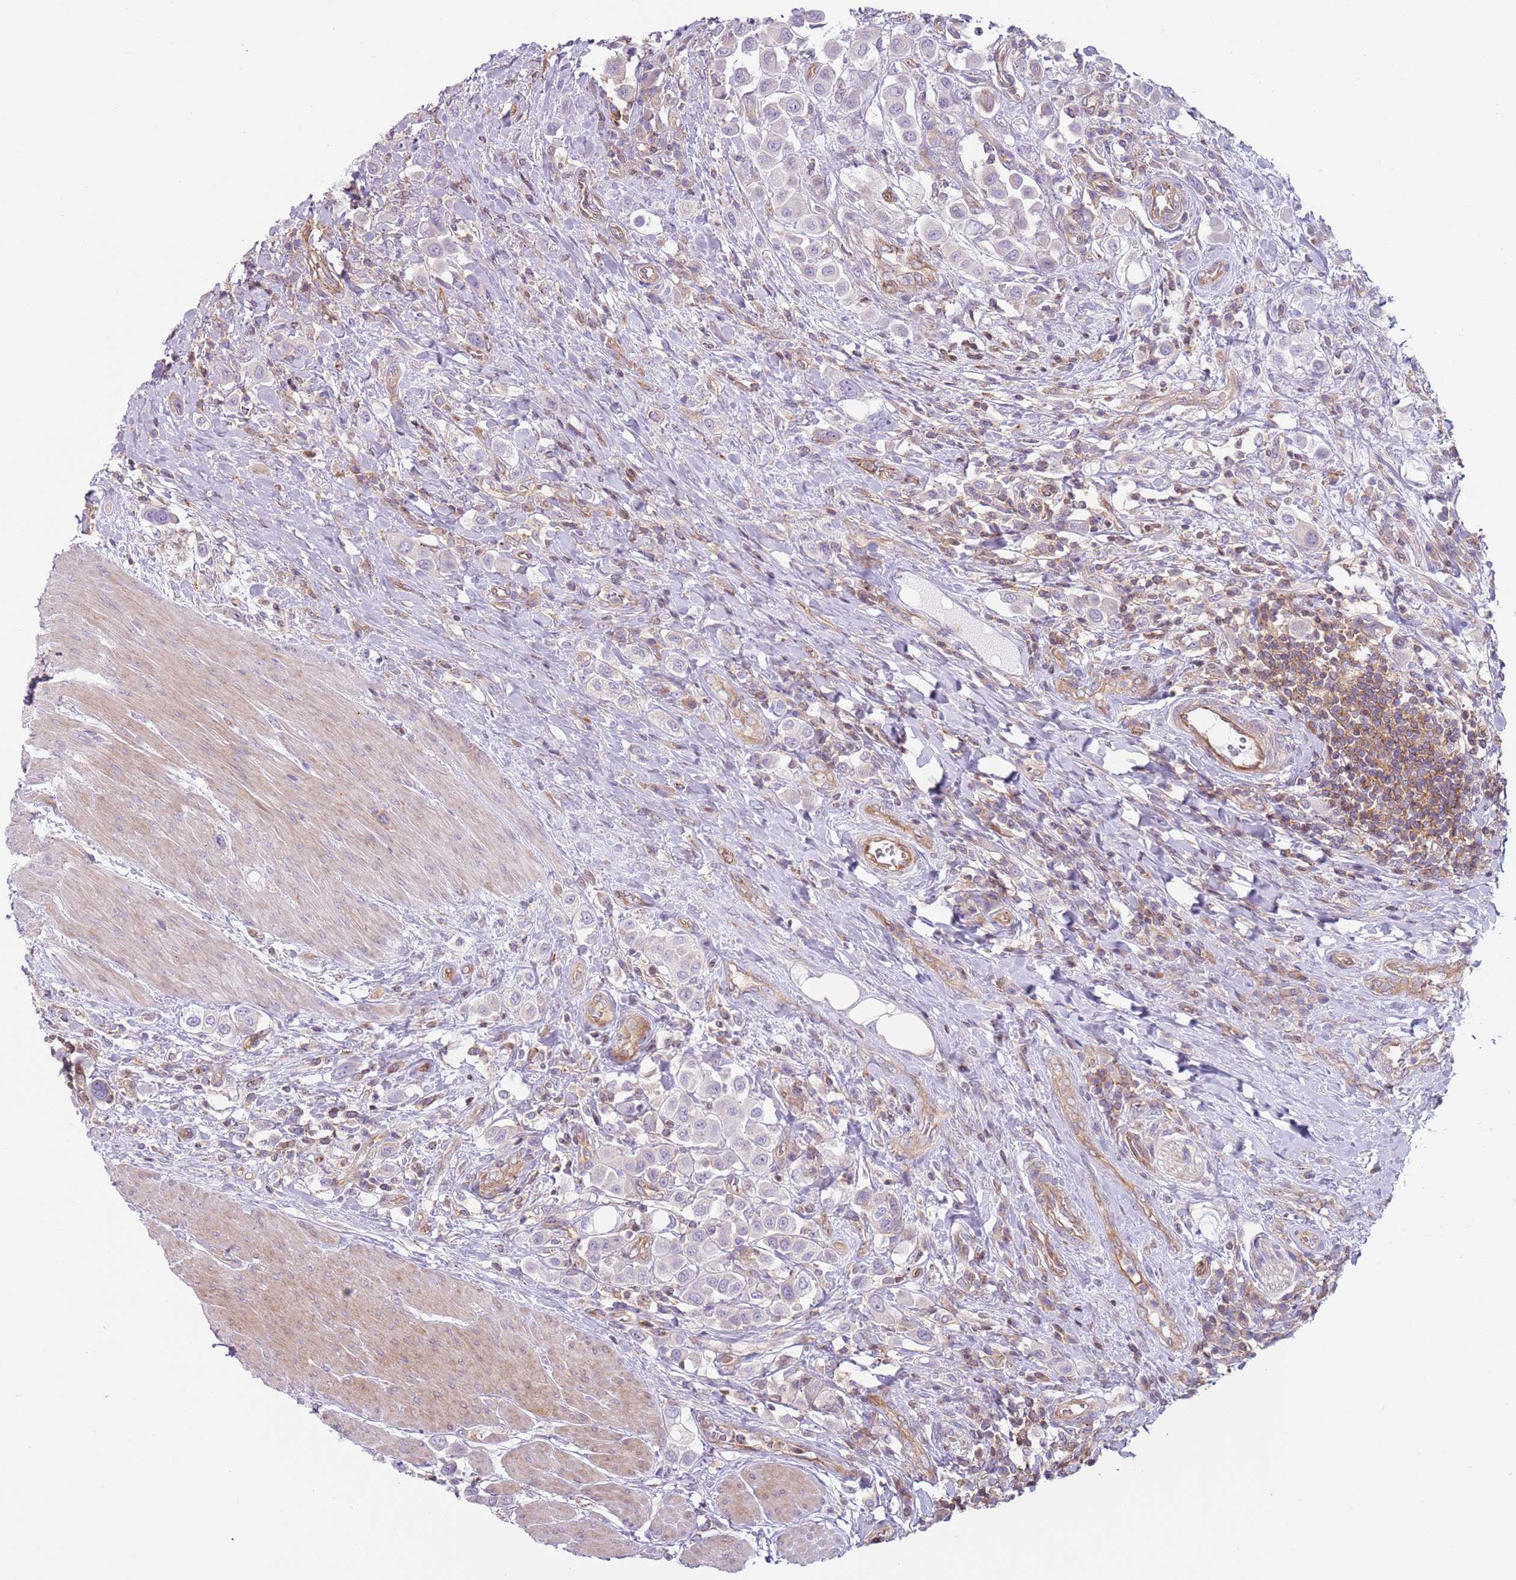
{"staining": {"intensity": "negative", "quantity": "none", "location": "none"}, "tissue": "urothelial cancer", "cell_type": "Tumor cells", "image_type": "cancer", "snomed": [{"axis": "morphology", "description": "Urothelial carcinoma, High grade"}, {"axis": "topography", "description": "Urinary bladder"}], "caption": "Immunohistochemistry image of neoplastic tissue: urothelial carcinoma (high-grade) stained with DAB demonstrates no significant protein staining in tumor cells.", "gene": "GNAI3", "patient": {"sex": "male", "age": 50}}